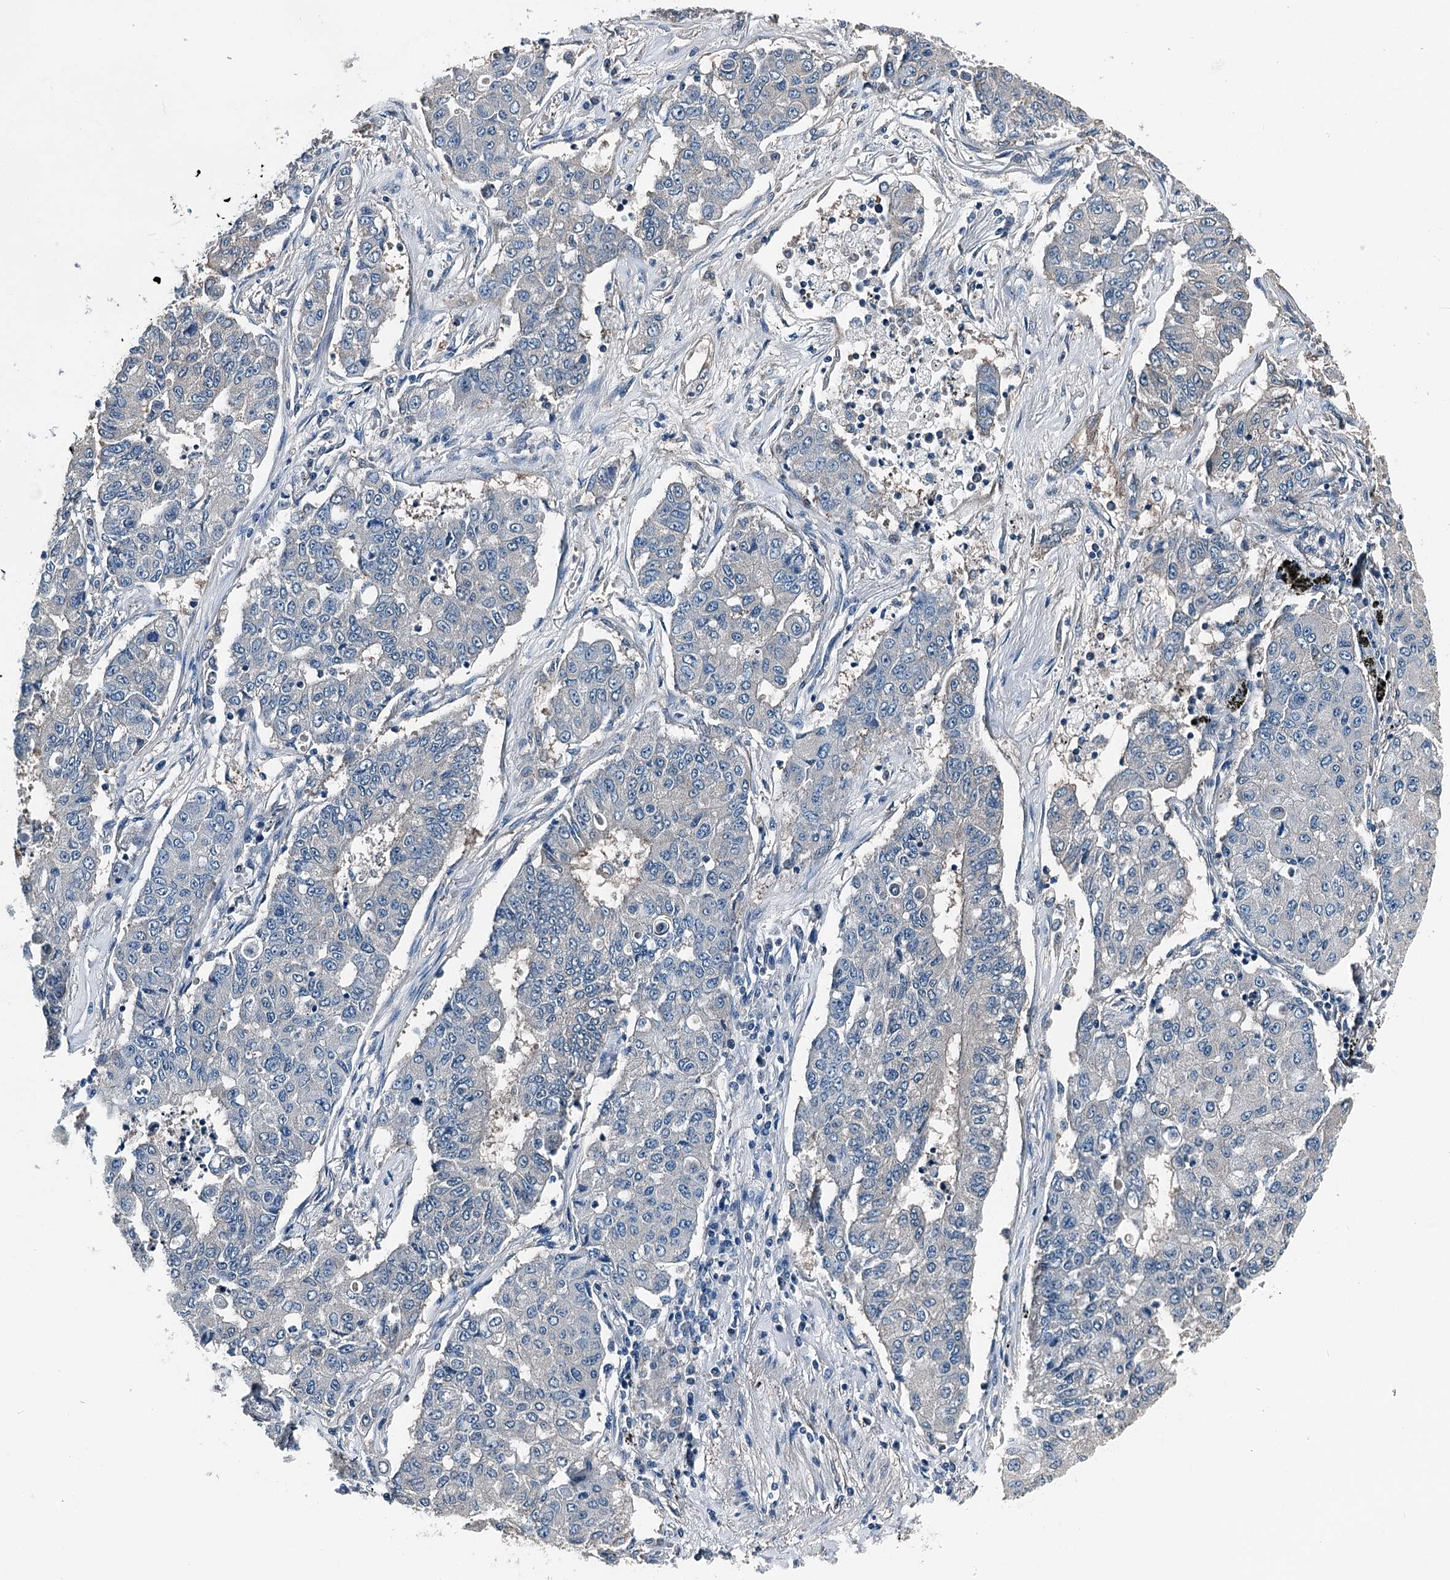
{"staining": {"intensity": "negative", "quantity": "none", "location": "none"}, "tissue": "lung cancer", "cell_type": "Tumor cells", "image_type": "cancer", "snomed": [{"axis": "morphology", "description": "Squamous cell carcinoma, NOS"}, {"axis": "topography", "description": "Lung"}], "caption": "Lung cancer was stained to show a protein in brown. There is no significant expression in tumor cells. (DAB (3,3'-diaminobenzidine) immunohistochemistry, high magnification).", "gene": "BHMT", "patient": {"sex": "male", "age": 74}}